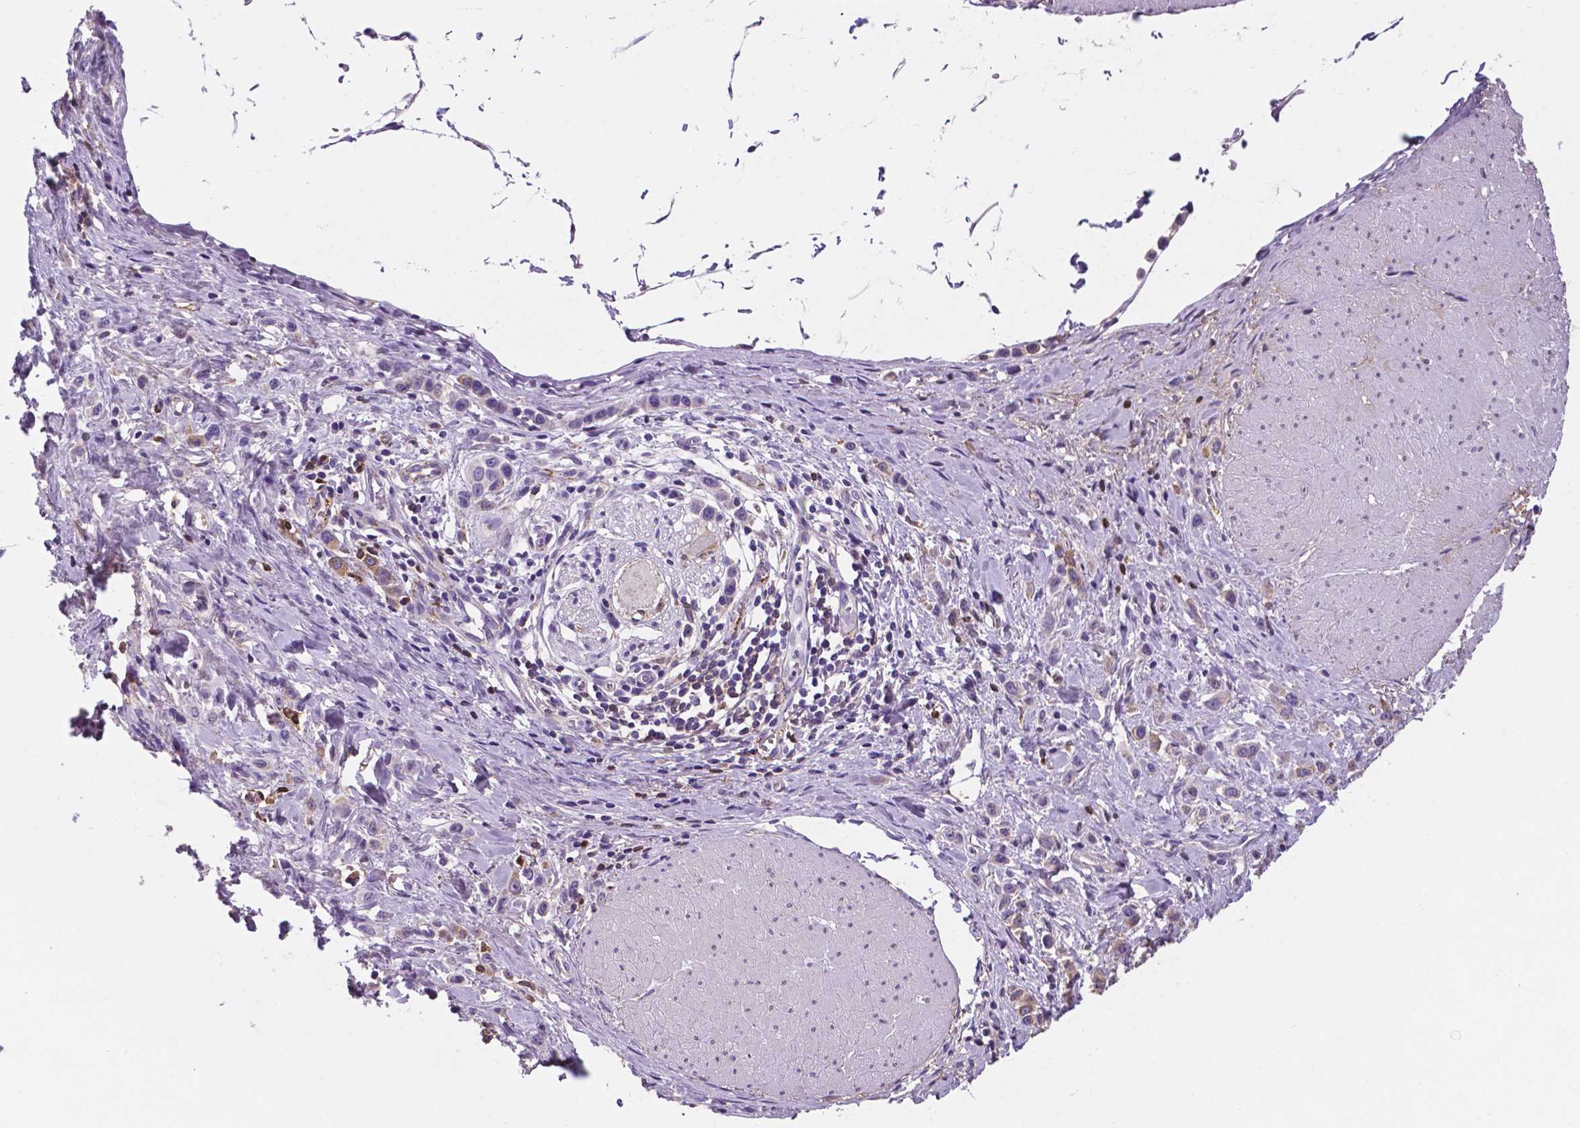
{"staining": {"intensity": "moderate", "quantity": ">75%", "location": "cytoplasmic/membranous"}, "tissue": "stomach cancer", "cell_type": "Tumor cells", "image_type": "cancer", "snomed": [{"axis": "morphology", "description": "Adenocarcinoma, NOS"}, {"axis": "topography", "description": "Stomach"}], "caption": "DAB (3,3'-diaminobenzidine) immunohistochemical staining of stomach cancer reveals moderate cytoplasmic/membranous protein positivity in approximately >75% of tumor cells. The staining is performed using DAB brown chromogen to label protein expression. The nuclei are counter-stained blue using hematoxylin.", "gene": "APOE", "patient": {"sex": "male", "age": 47}}